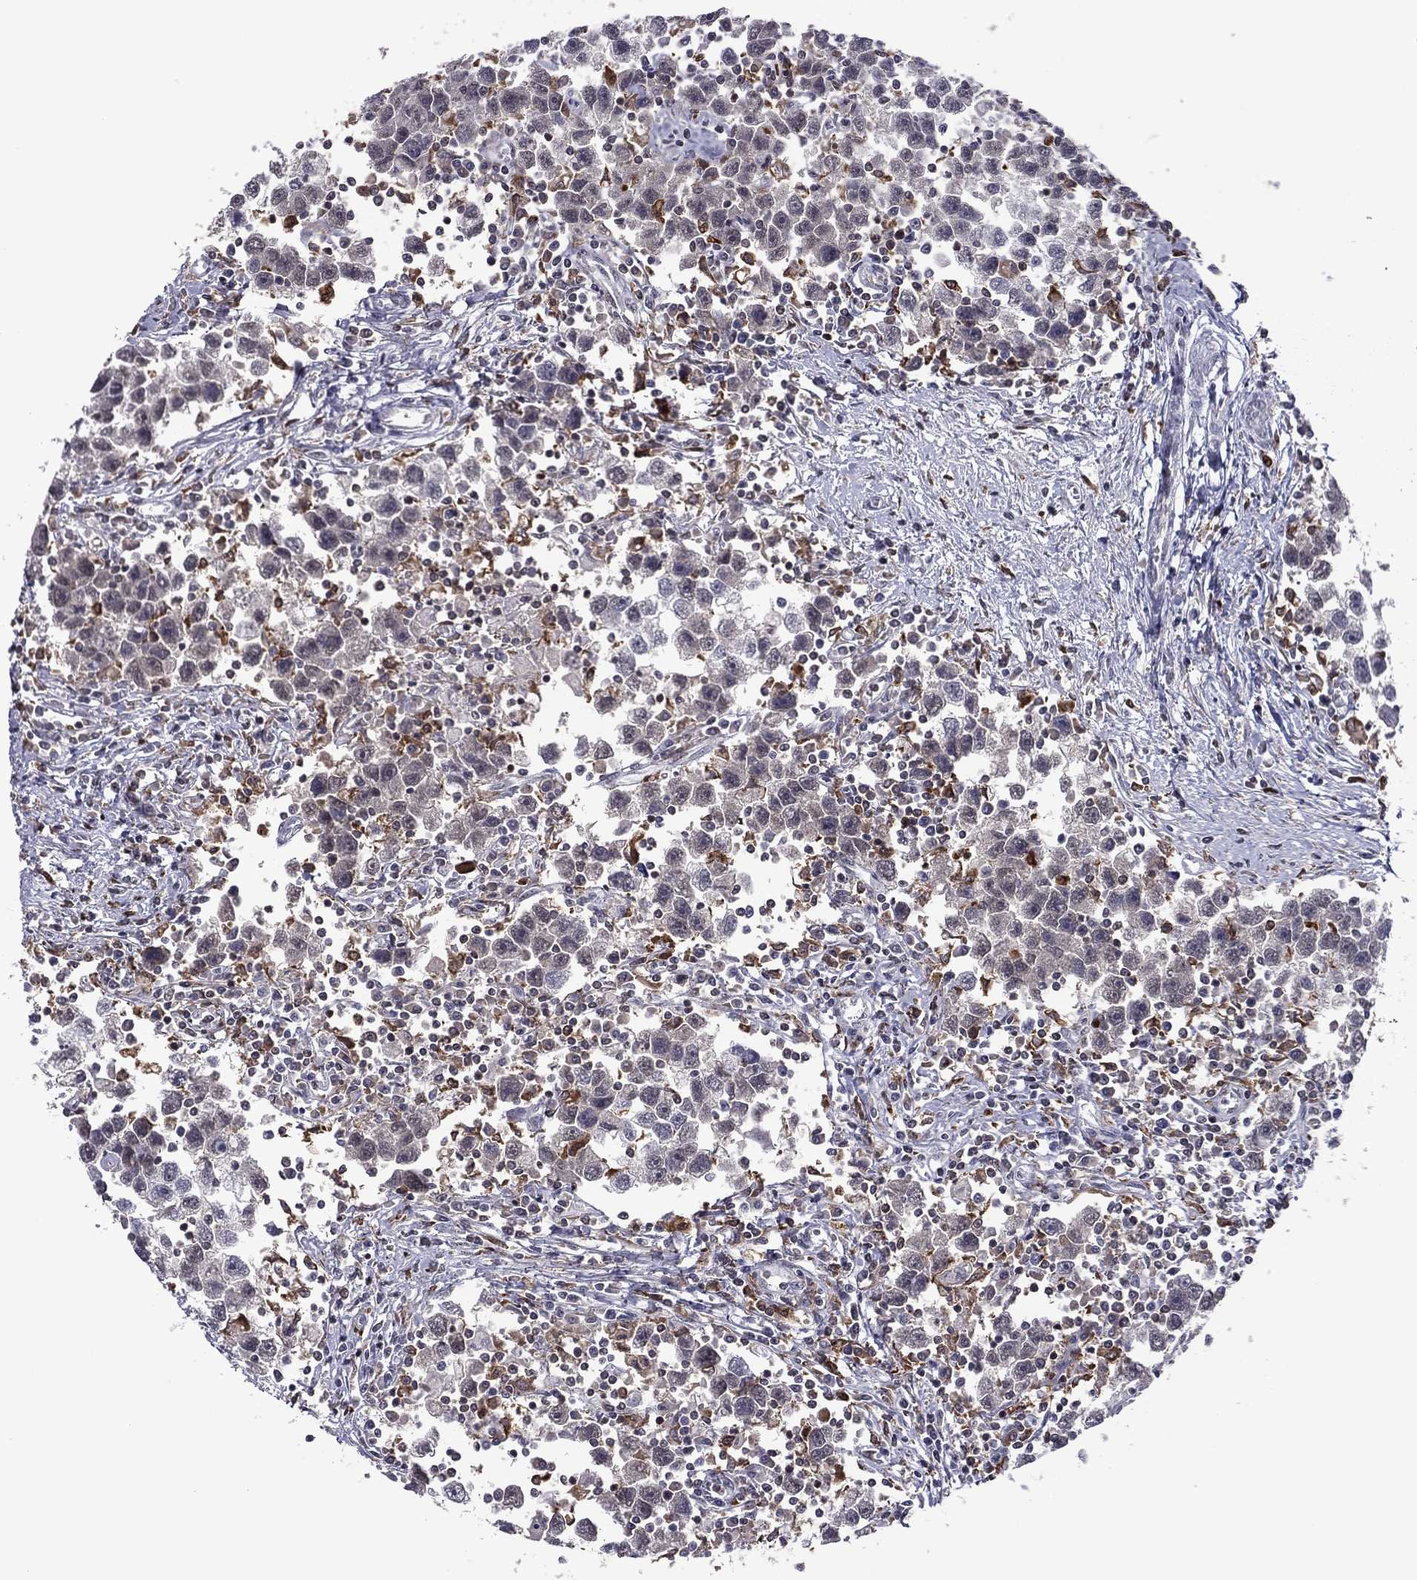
{"staining": {"intensity": "negative", "quantity": "none", "location": "none"}, "tissue": "testis cancer", "cell_type": "Tumor cells", "image_type": "cancer", "snomed": [{"axis": "morphology", "description": "Seminoma, NOS"}, {"axis": "topography", "description": "Testis"}], "caption": "Human seminoma (testis) stained for a protein using immunohistochemistry displays no positivity in tumor cells.", "gene": "PLCB2", "patient": {"sex": "male", "age": 30}}